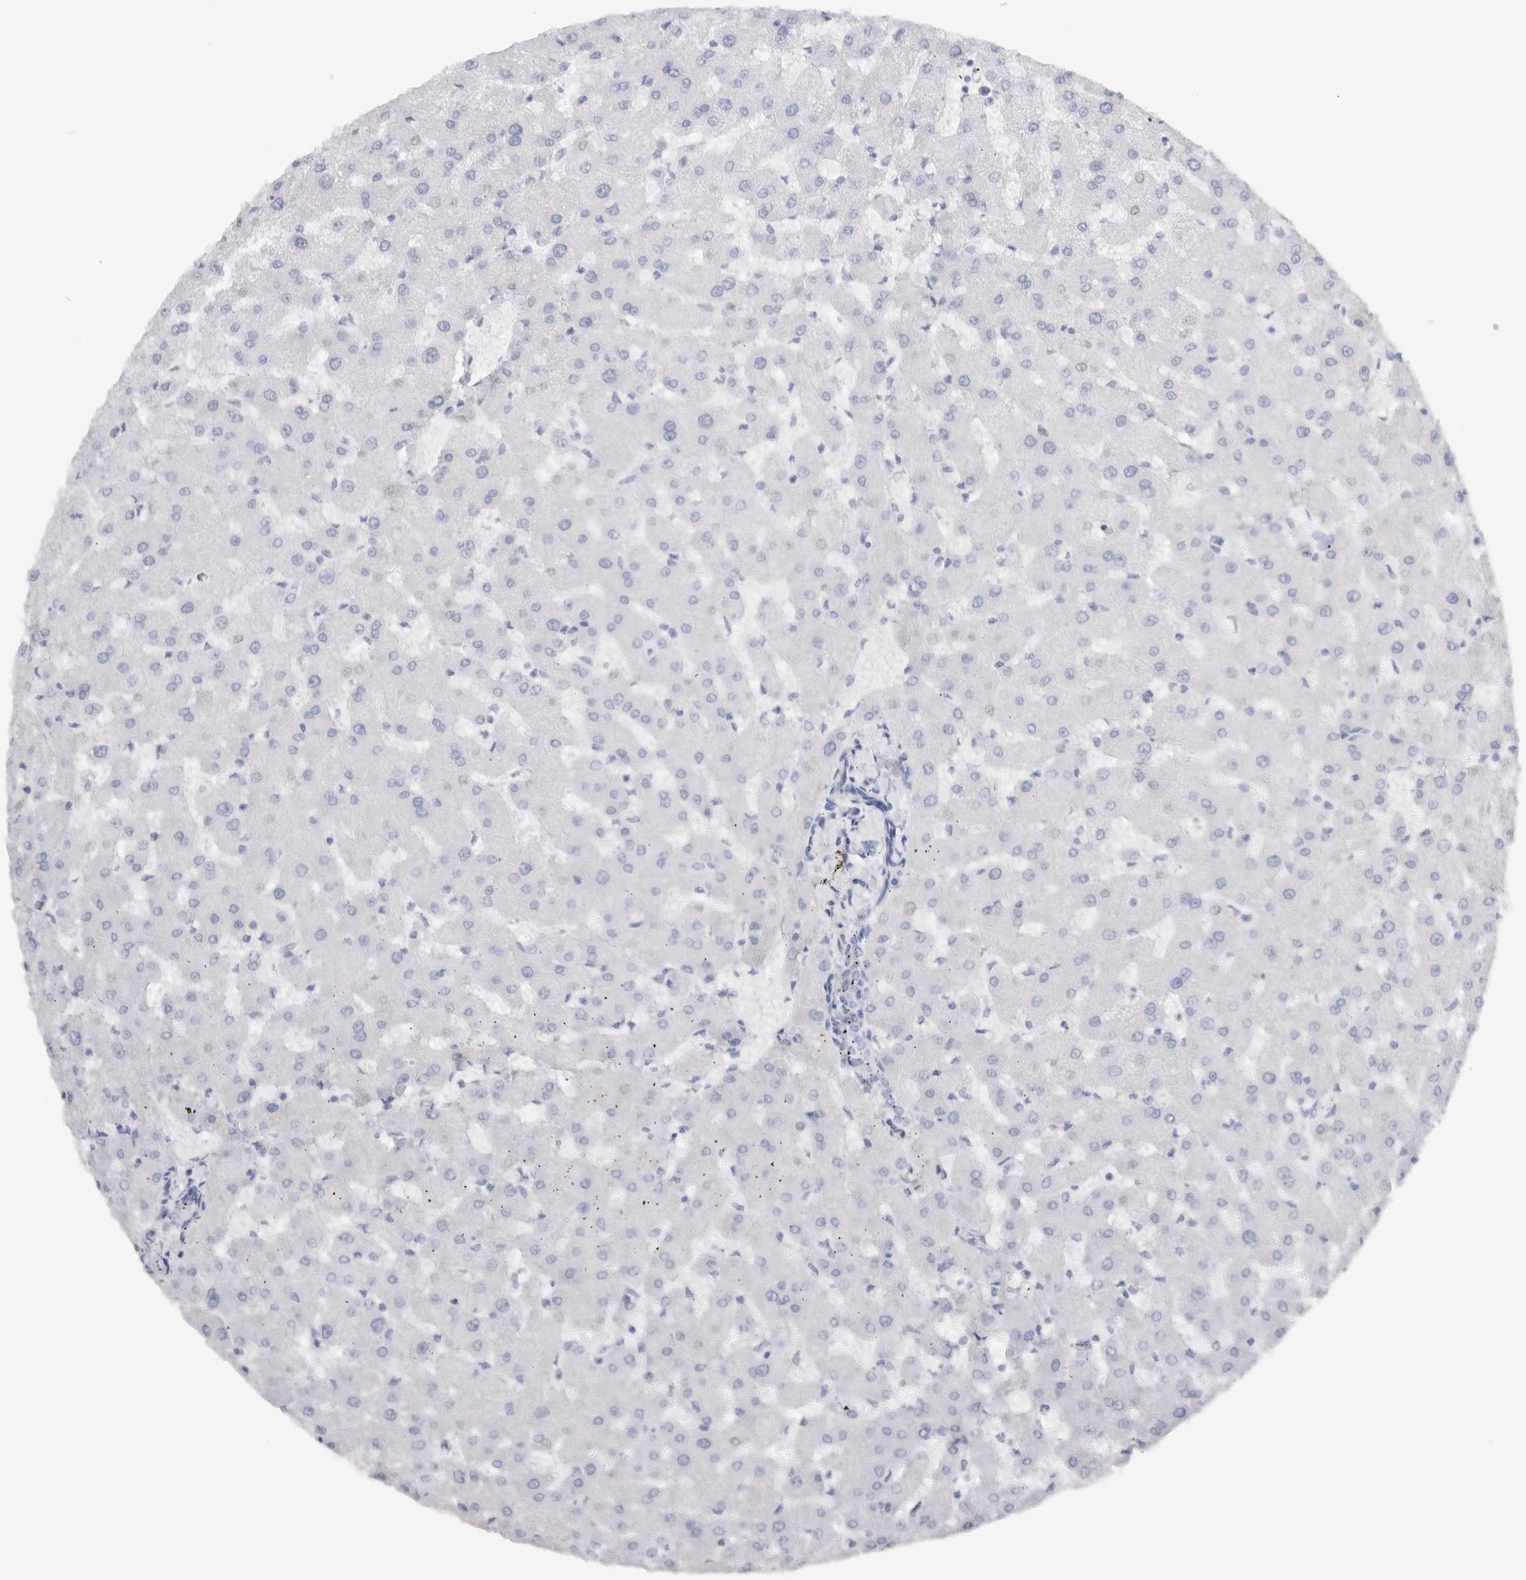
{"staining": {"intensity": "negative", "quantity": "none", "location": "none"}, "tissue": "liver", "cell_type": "Cholangiocytes", "image_type": "normal", "snomed": [{"axis": "morphology", "description": "Normal tissue, NOS"}, {"axis": "topography", "description": "Liver"}], "caption": "This is an immunohistochemistry (IHC) photomicrograph of benign human liver. There is no staining in cholangiocytes.", "gene": "C9orf50", "patient": {"sex": "female", "age": 63}}